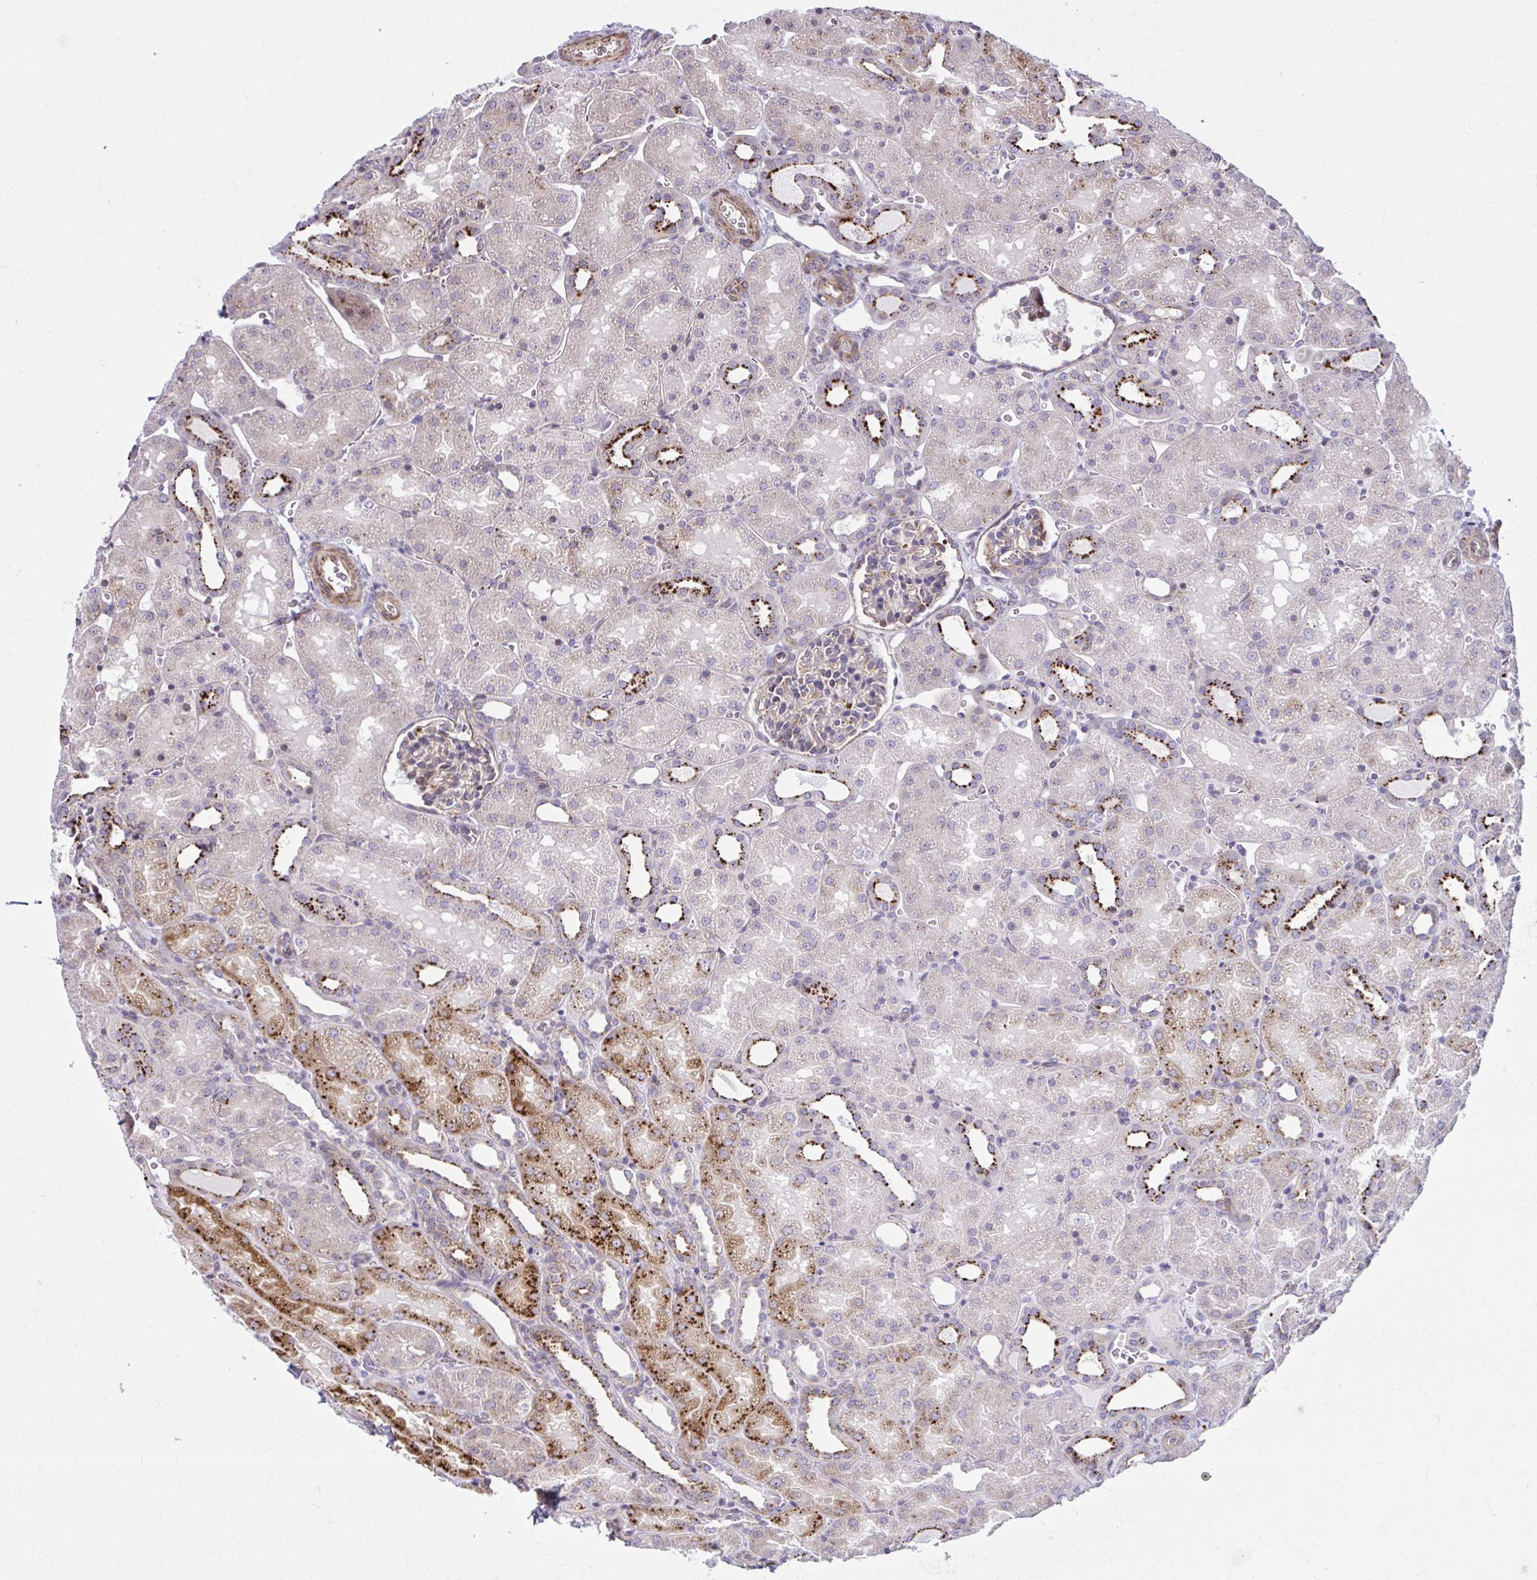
{"staining": {"intensity": "moderate", "quantity": "<25%", "location": "cytoplasmic/membranous"}, "tissue": "kidney", "cell_type": "Cells in glomeruli", "image_type": "normal", "snomed": [{"axis": "morphology", "description": "Normal tissue, NOS"}, {"axis": "topography", "description": "Kidney"}], "caption": "IHC histopathology image of benign kidney: human kidney stained using IHC demonstrates low levels of moderate protein expression localized specifically in the cytoplasmic/membranous of cells in glomeruli, appearing as a cytoplasmic/membranous brown color.", "gene": "LRRC4B", "patient": {"sex": "male", "age": 2}}